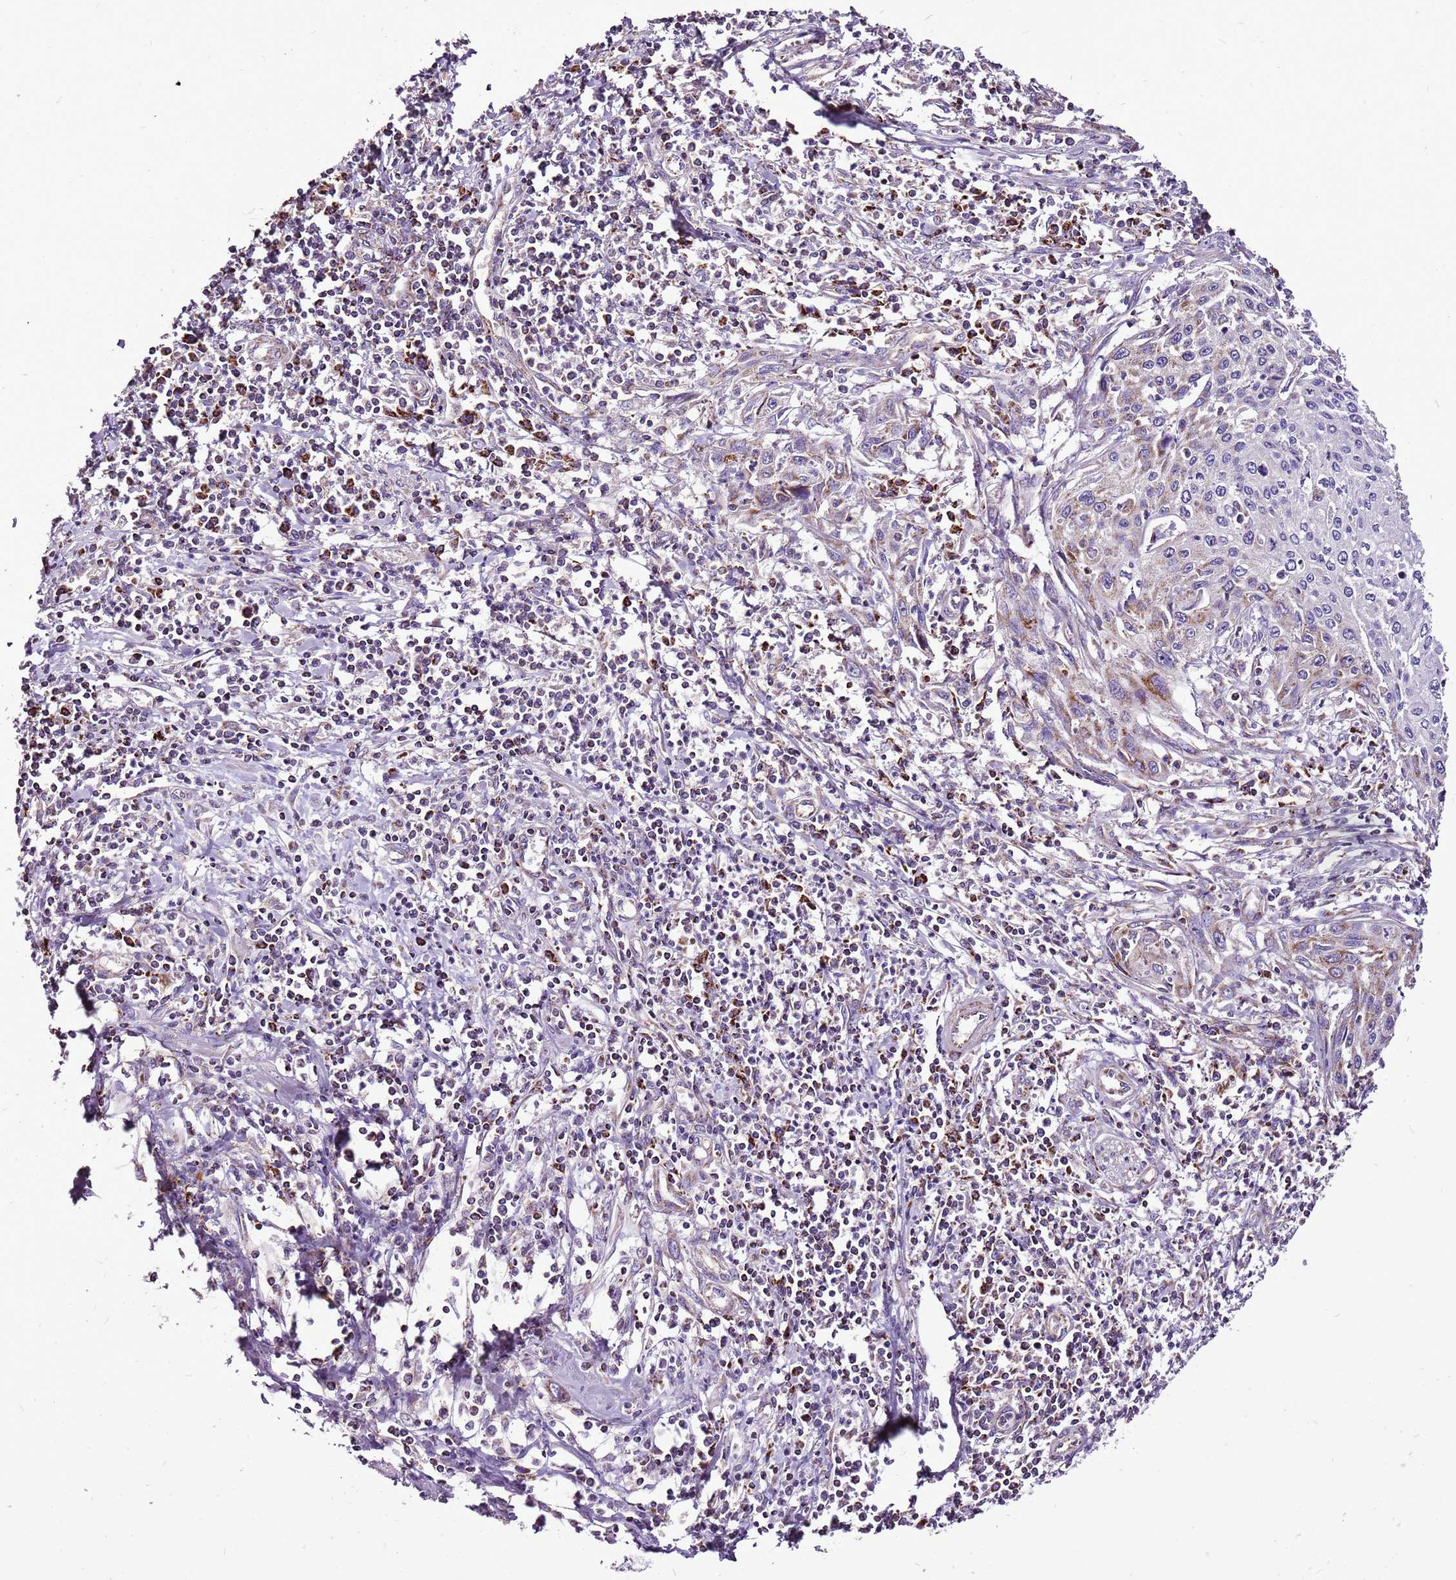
{"staining": {"intensity": "moderate", "quantity": "<25%", "location": "cytoplasmic/membranous"}, "tissue": "cervical cancer", "cell_type": "Tumor cells", "image_type": "cancer", "snomed": [{"axis": "morphology", "description": "Squamous cell carcinoma, NOS"}, {"axis": "topography", "description": "Cervix"}], "caption": "IHC histopathology image of neoplastic tissue: human cervical cancer (squamous cell carcinoma) stained using immunohistochemistry (IHC) exhibits low levels of moderate protein expression localized specifically in the cytoplasmic/membranous of tumor cells, appearing as a cytoplasmic/membranous brown color.", "gene": "GCDH", "patient": {"sex": "female", "age": 32}}